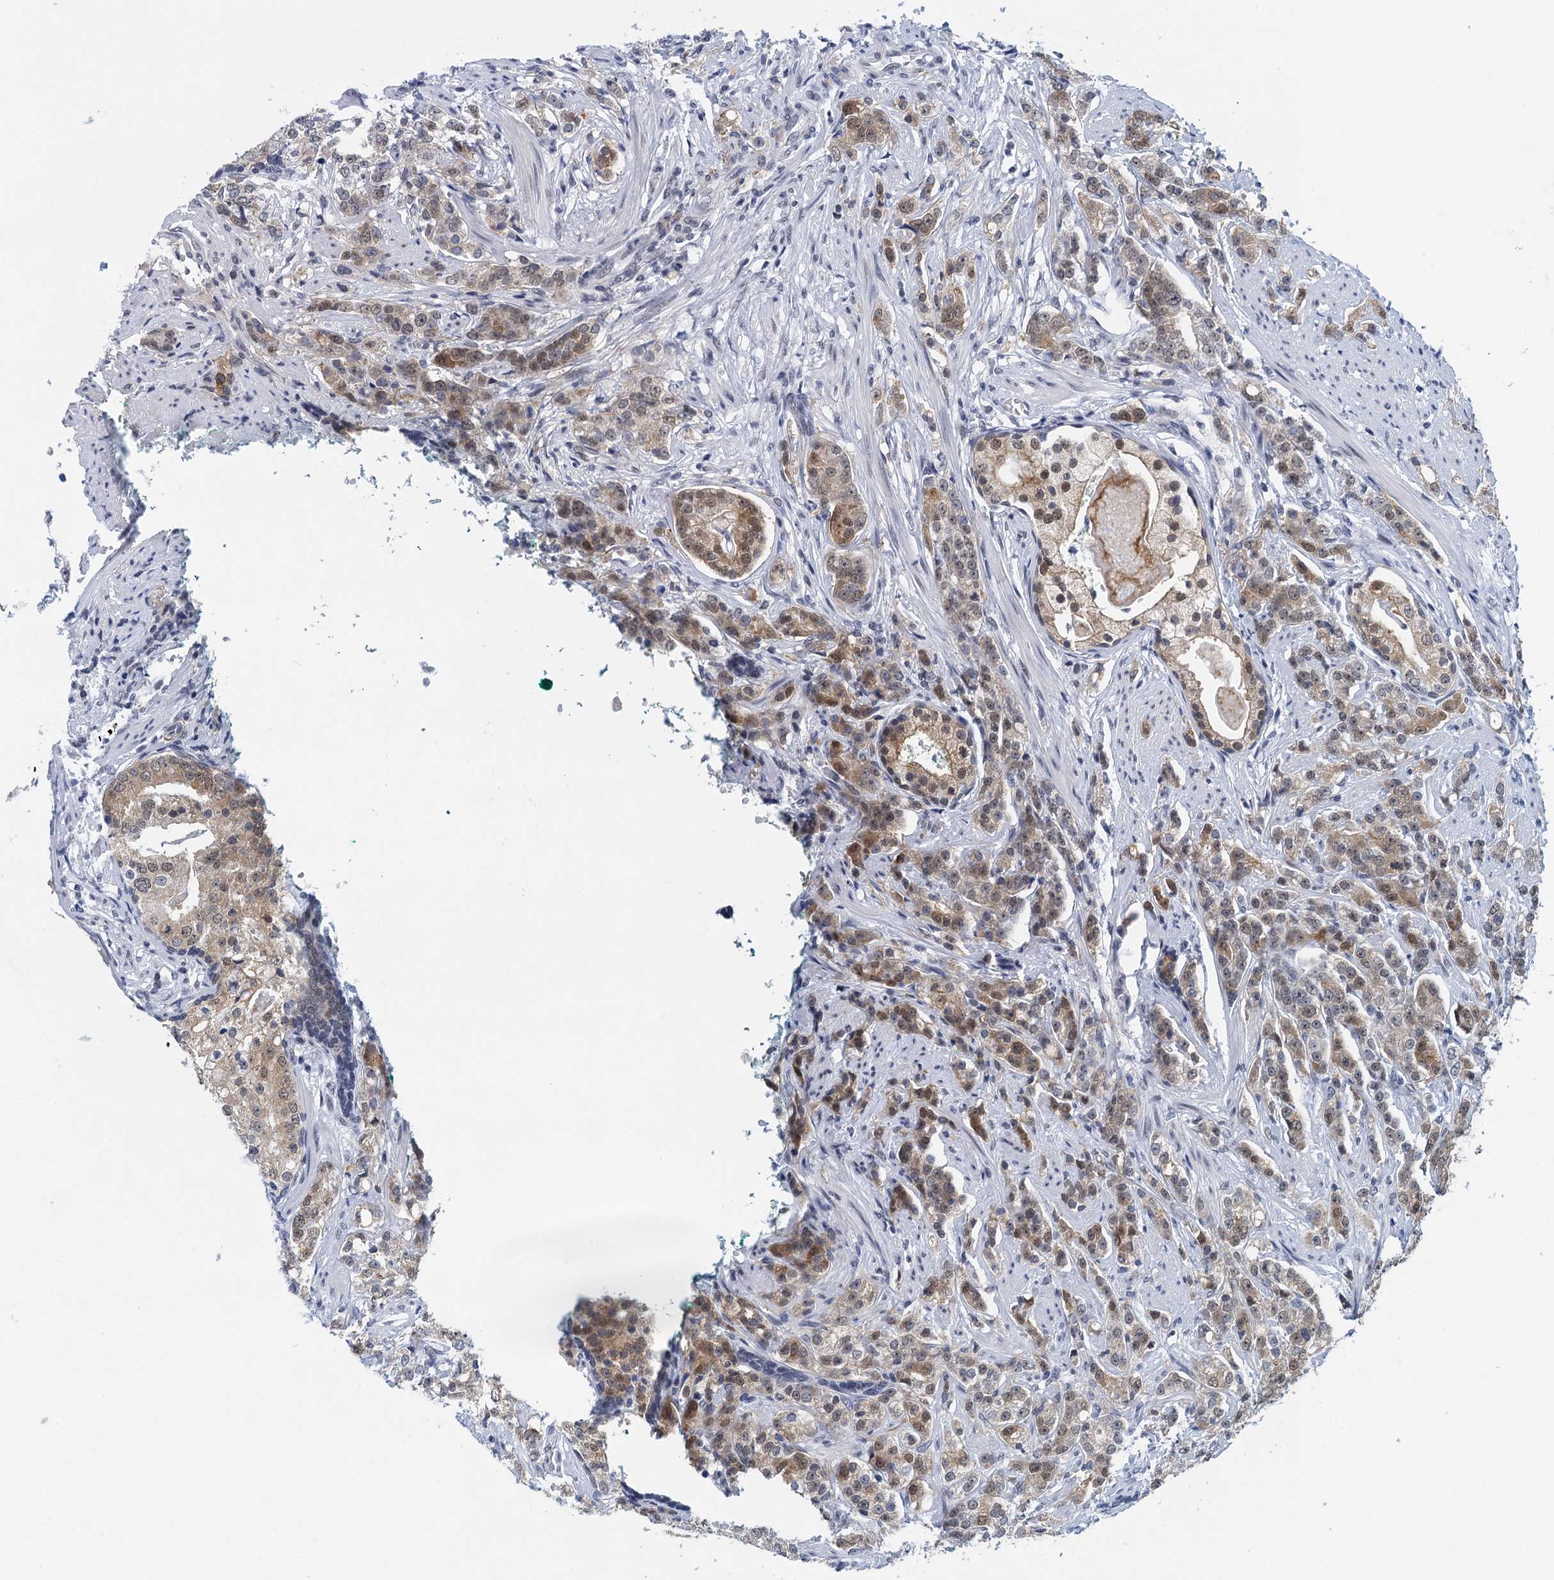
{"staining": {"intensity": "moderate", "quantity": "25%-75%", "location": "cytoplasmic/membranous,nuclear"}, "tissue": "prostate cancer", "cell_type": "Tumor cells", "image_type": "cancer", "snomed": [{"axis": "morphology", "description": "Adenocarcinoma, High grade"}, {"axis": "topography", "description": "Prostate"}], "caption": "Immunohistochemical staining of human prostate adenocarcinoma (high-grade) exhibits moderate cytoplasmic/membranous and nuclear protein staining in about 25%-75% of tumor cells.", "gene": "EPS8L1", "patient": {"sex": "male", "age": 69}}